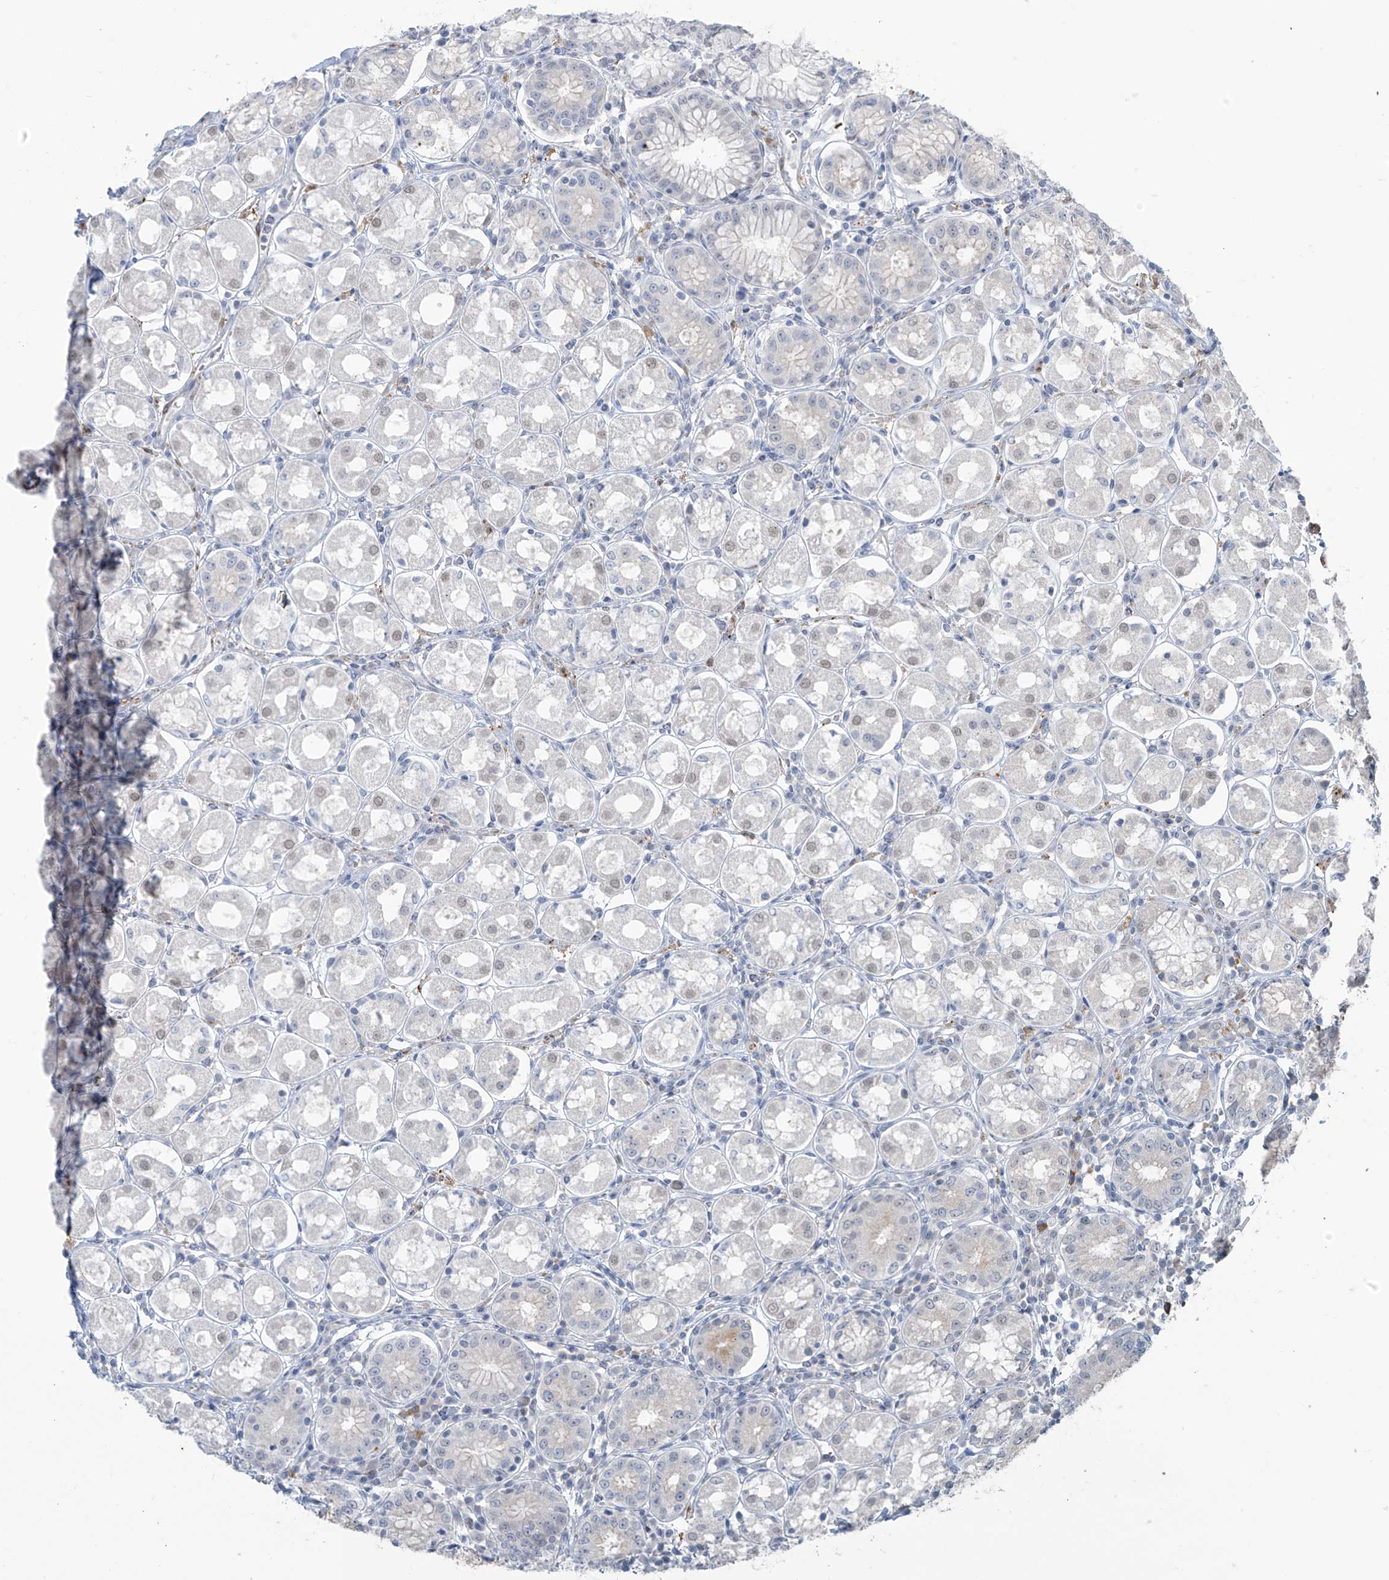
{"staining": {"intensity": "weak", "quantity": "<25%", "location": "nuclear"}, "tissue": "stomach", "cell_type": "Glandular cells", "image_type": "normal", "snomed": [{"axis": "morphology", "description": "Normal tissue, NOS"}, {"axis": "topography", "description": "Stomach, lower"}], "caption": "High power microscopy histopathology image of an immunohistochemistry (IHC) micrograph of normal stomach, revealing no significant expression in glandular cells.", "gene": "METAP1D", "patient": {"sex": "female", "age": 56}}